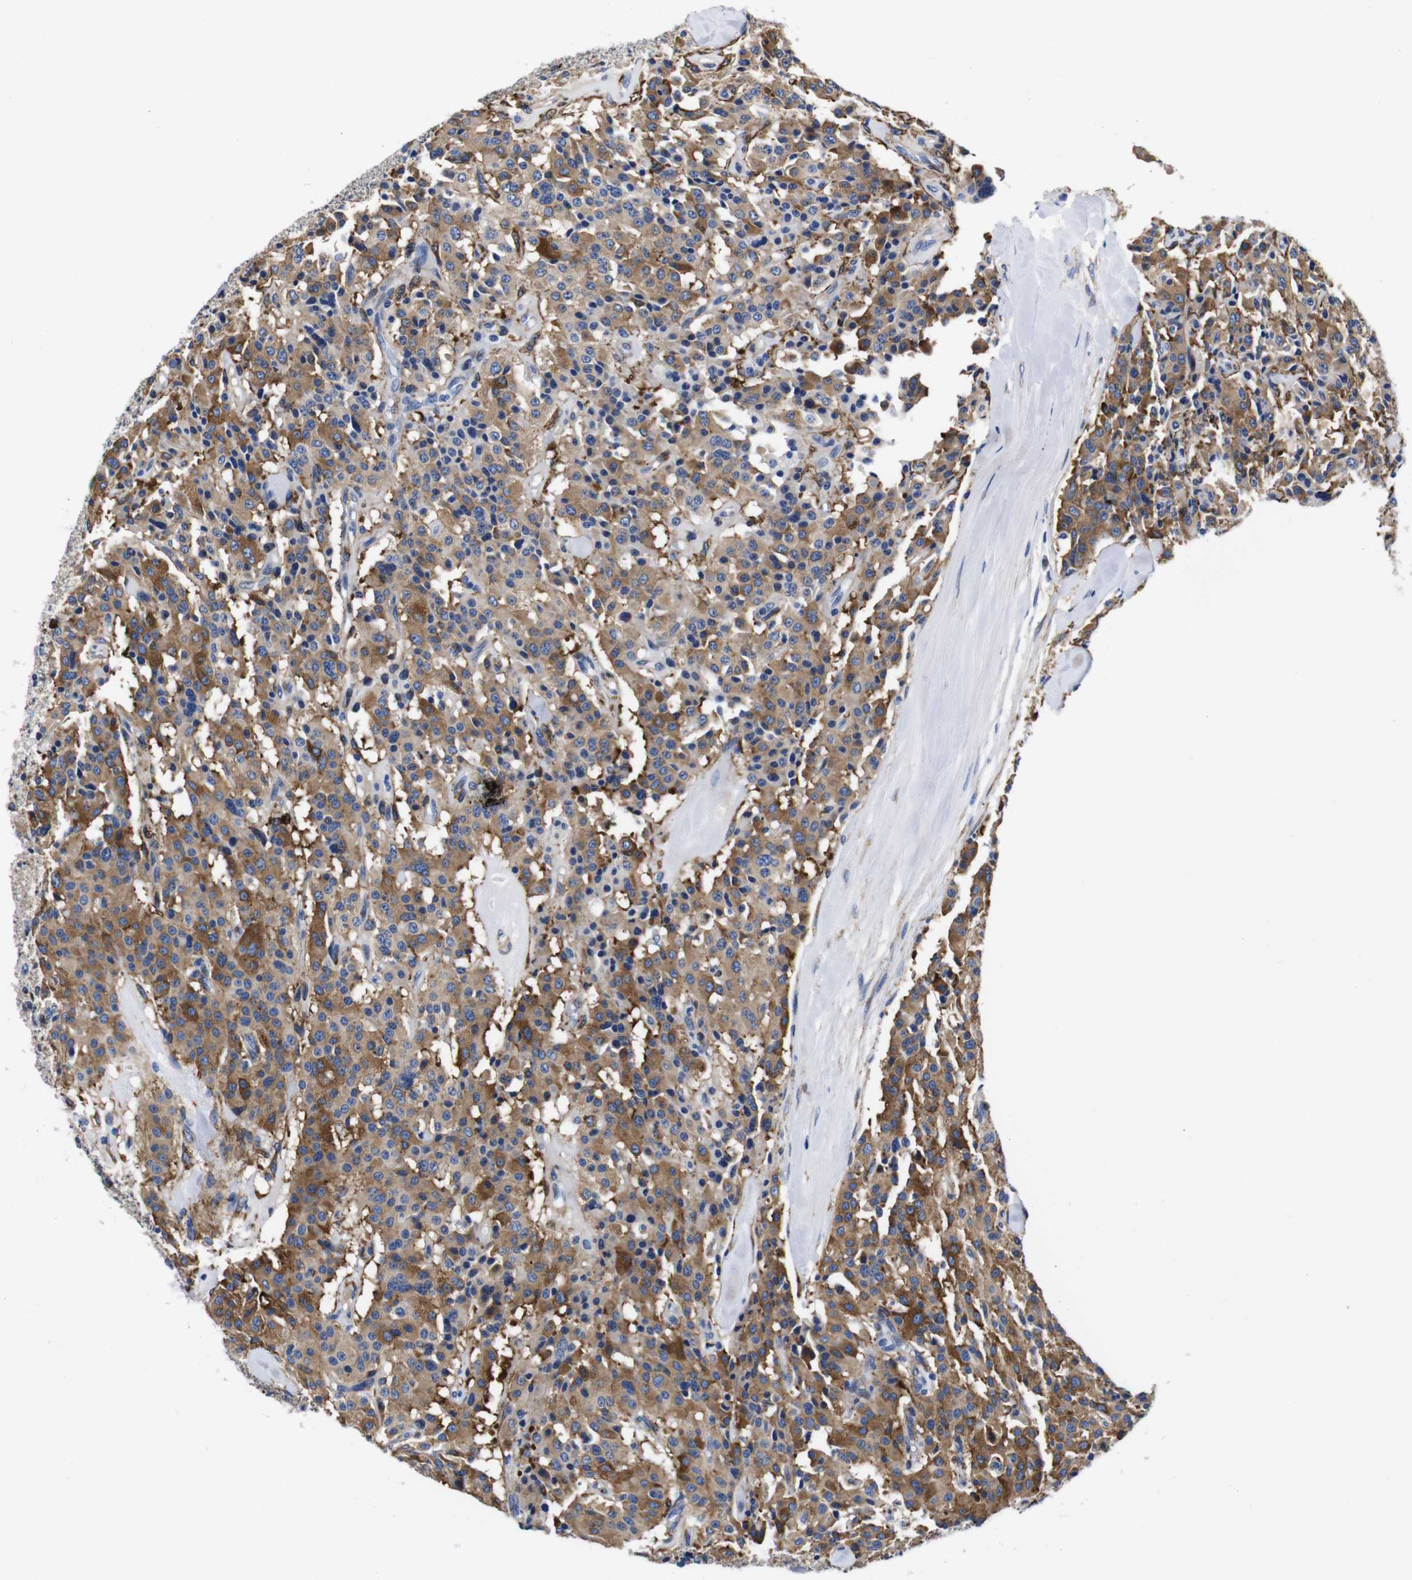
{"staining": {"intensity": "moderate", "quantity": ">75%", "location": "cytoplasmic/membranous"}, "tissue": "carcinoid", "cell_type": "Tumor cells", "image_type": "cancer", "snomed": [{"axis": "morphology", "description": "Carcinoid, malignant, NOS"}, {"axis": "topography", "description": "Lung"}], "caption": "Immunohistochemical staining of carcinoid reveals medium levels of moderate cytoplasmic/membranous protein staining in approximately >75% of tumor cells.", "gene": "LRIG1", "patient": {"sex": "male", "age": 30}}